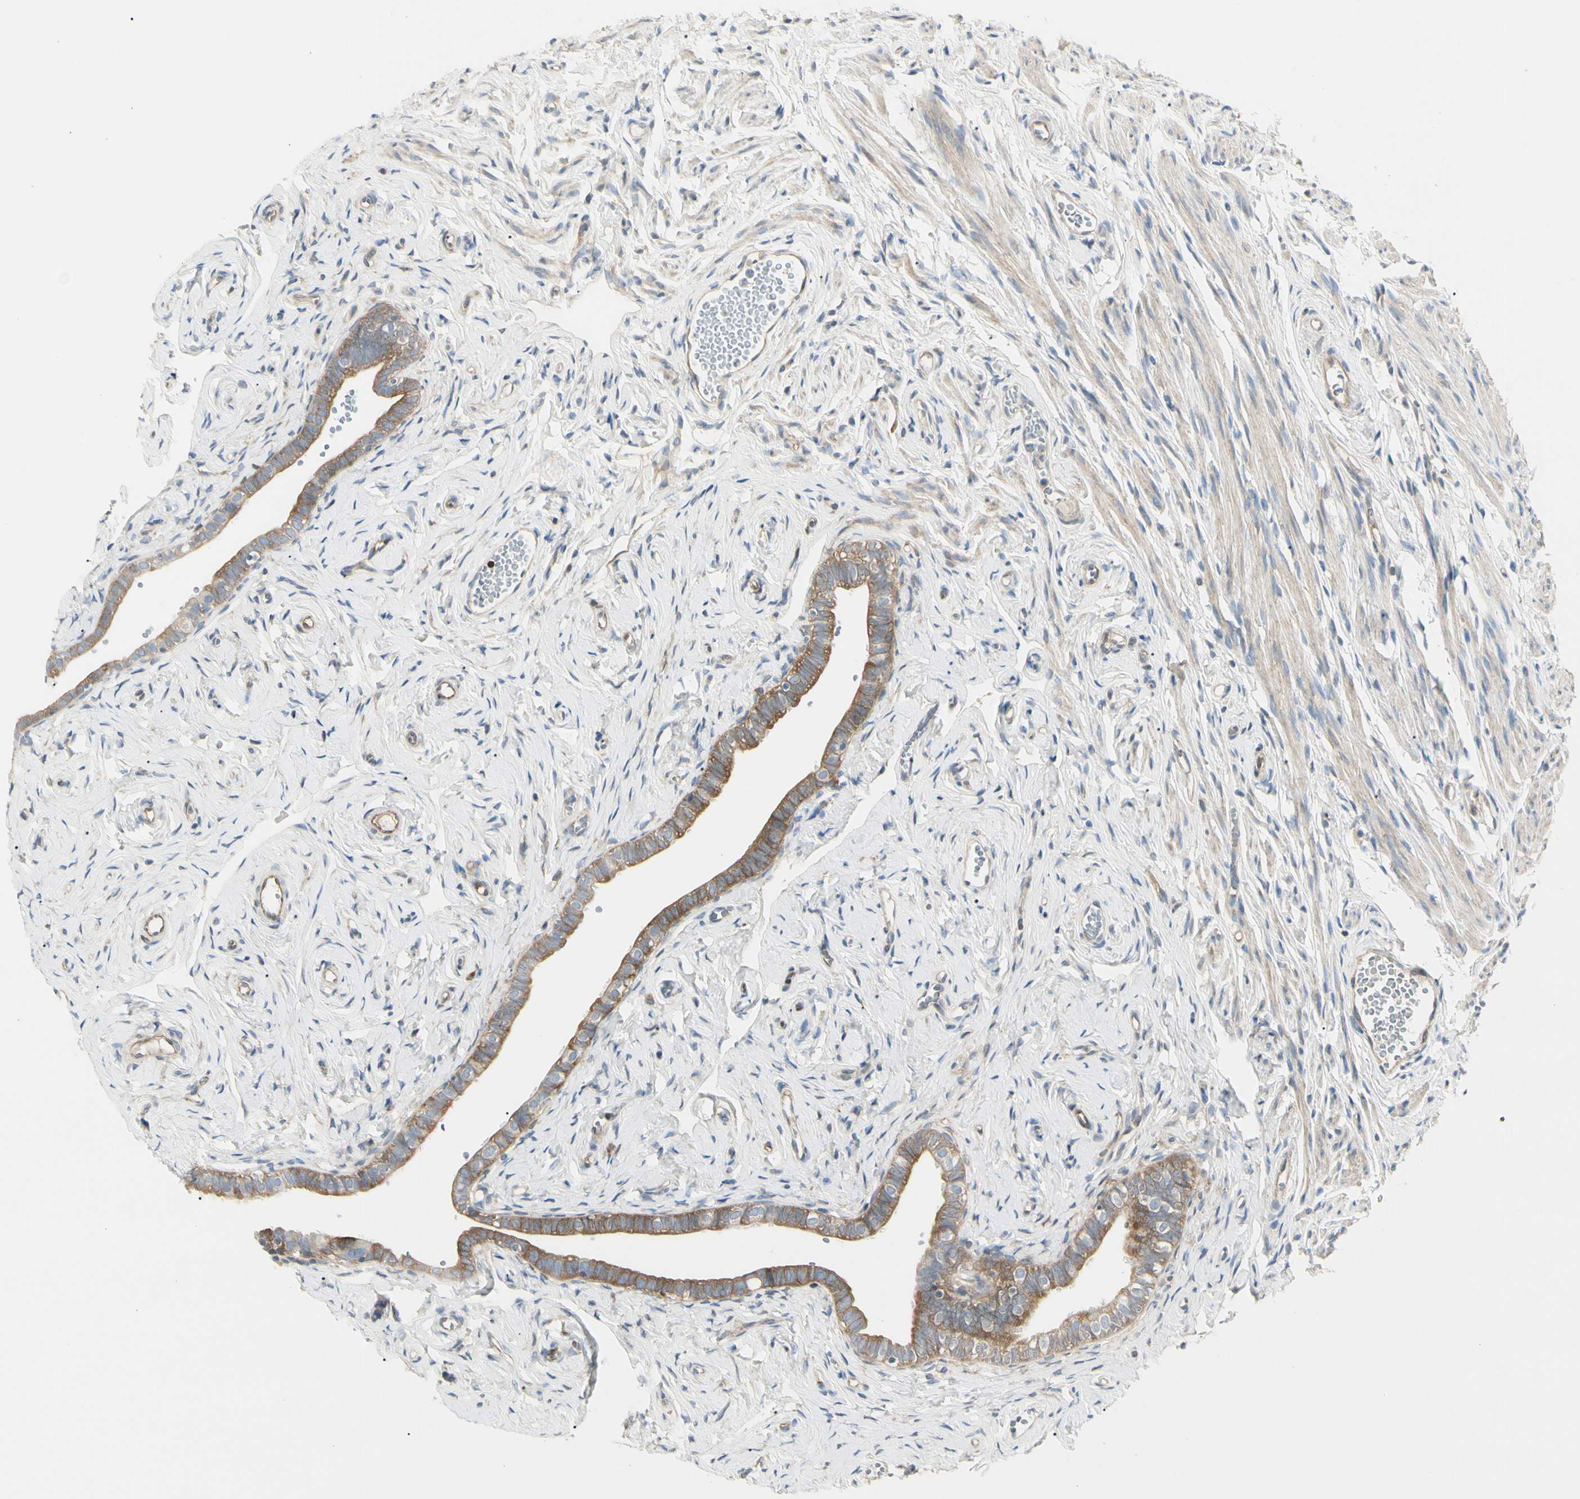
{"staining": {"intensity": "moderate", "quantity": ">75%", "location": "cytoplasmic/membranous"}, "tissue": "fallopian tube", "cell_type": "Glandular cells", "image_type": "normal", "snomed": [{"axis": "morphology", "description": "Normal tissue, NOS"}, {"axis": "topography", "description": "Fallopian tube"}], "caption": "A medium amount of moderate cytoplasmic/membranous staining is appreciated in about >75% of glandular cells in unremarkable fallopian tube.", "gene": "NFKB2", "patient": {"sex": "female", "age": 71}}